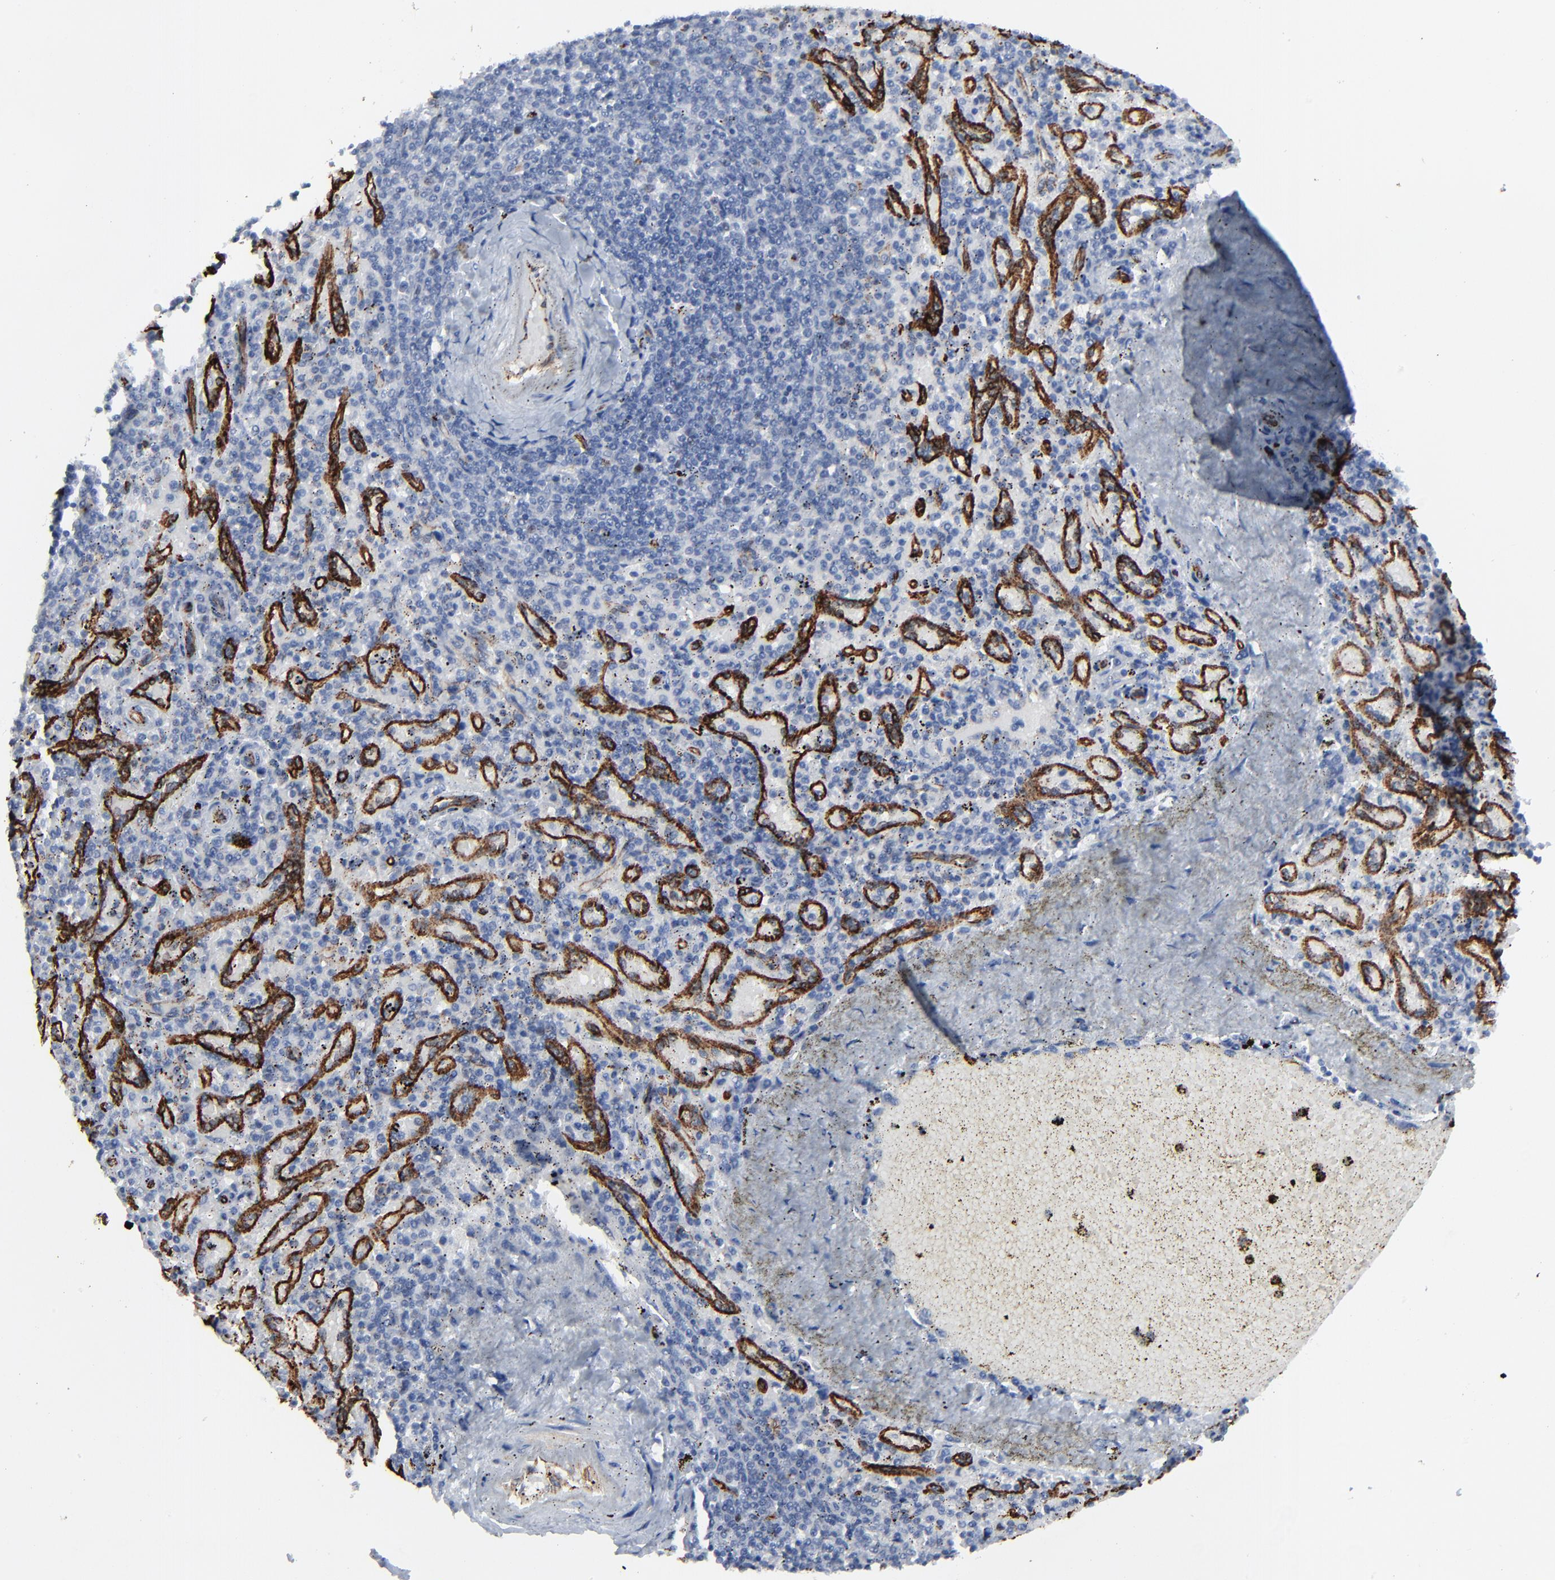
{"staining": {"intensity": "negative", "quantity": "none", "location": "none"}, "tissue": "spleen", "cell_type": "Cells in red pulp", "image_type": "normal", "snomed": [{"axis": "morphology", "description": "Normal tissue, NOS"}, {"axis": "topography", "description": "Spleen"}], "caption": "Protein analysis of normal spleen displays no significant positivity in cells in red pulp. (Immunohistochemistry (ihc), brightfield microscopy, high magnification).", "gene": "BIRC3", "patient": {"sex": "female", "age": 43}}